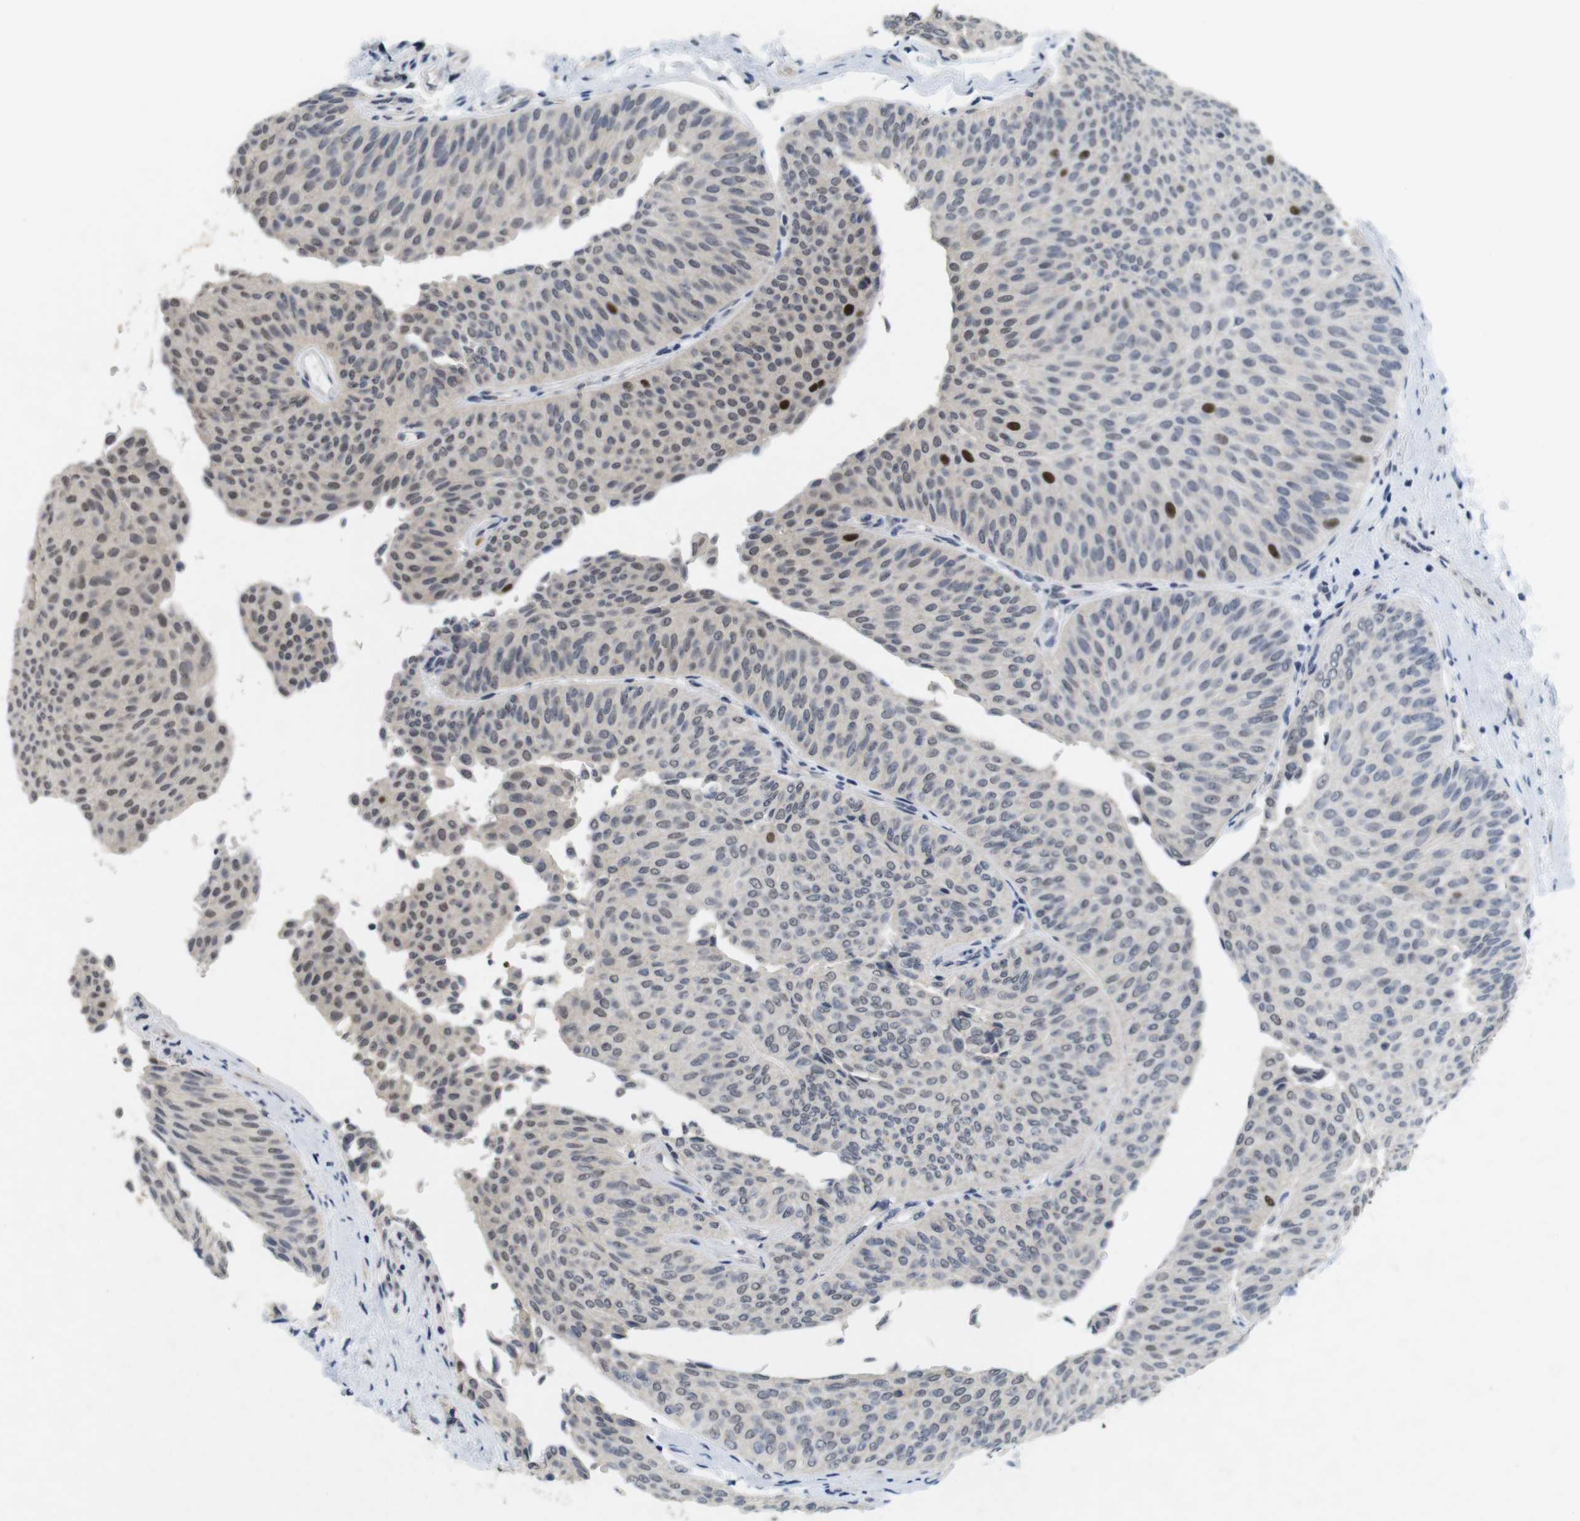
{"staining": {"intensity": "strong", "quantity": "<25%", "location": "nuclear"}, "tissue": "urothelial cancer", "cell_type": "Tumor cells", "image_type": "cancer", "snomed": [{"axis": "morphology", "description": "Urothelial carcinoma, Low grade"}, {"axis": "topography", "description": "Urinary bladder"}], "caption": "Immunohistochemical staining of human urothelial cancer exhibits strong nuclear protein expression in approximately <25% of tumor cells. The staining was performed using DAB, with brown indicating positive protein expression. Nuclei are stained blue with hematoxylin.", "gene": "SKP2", "patient": {"sex": "female", "age": 60}}